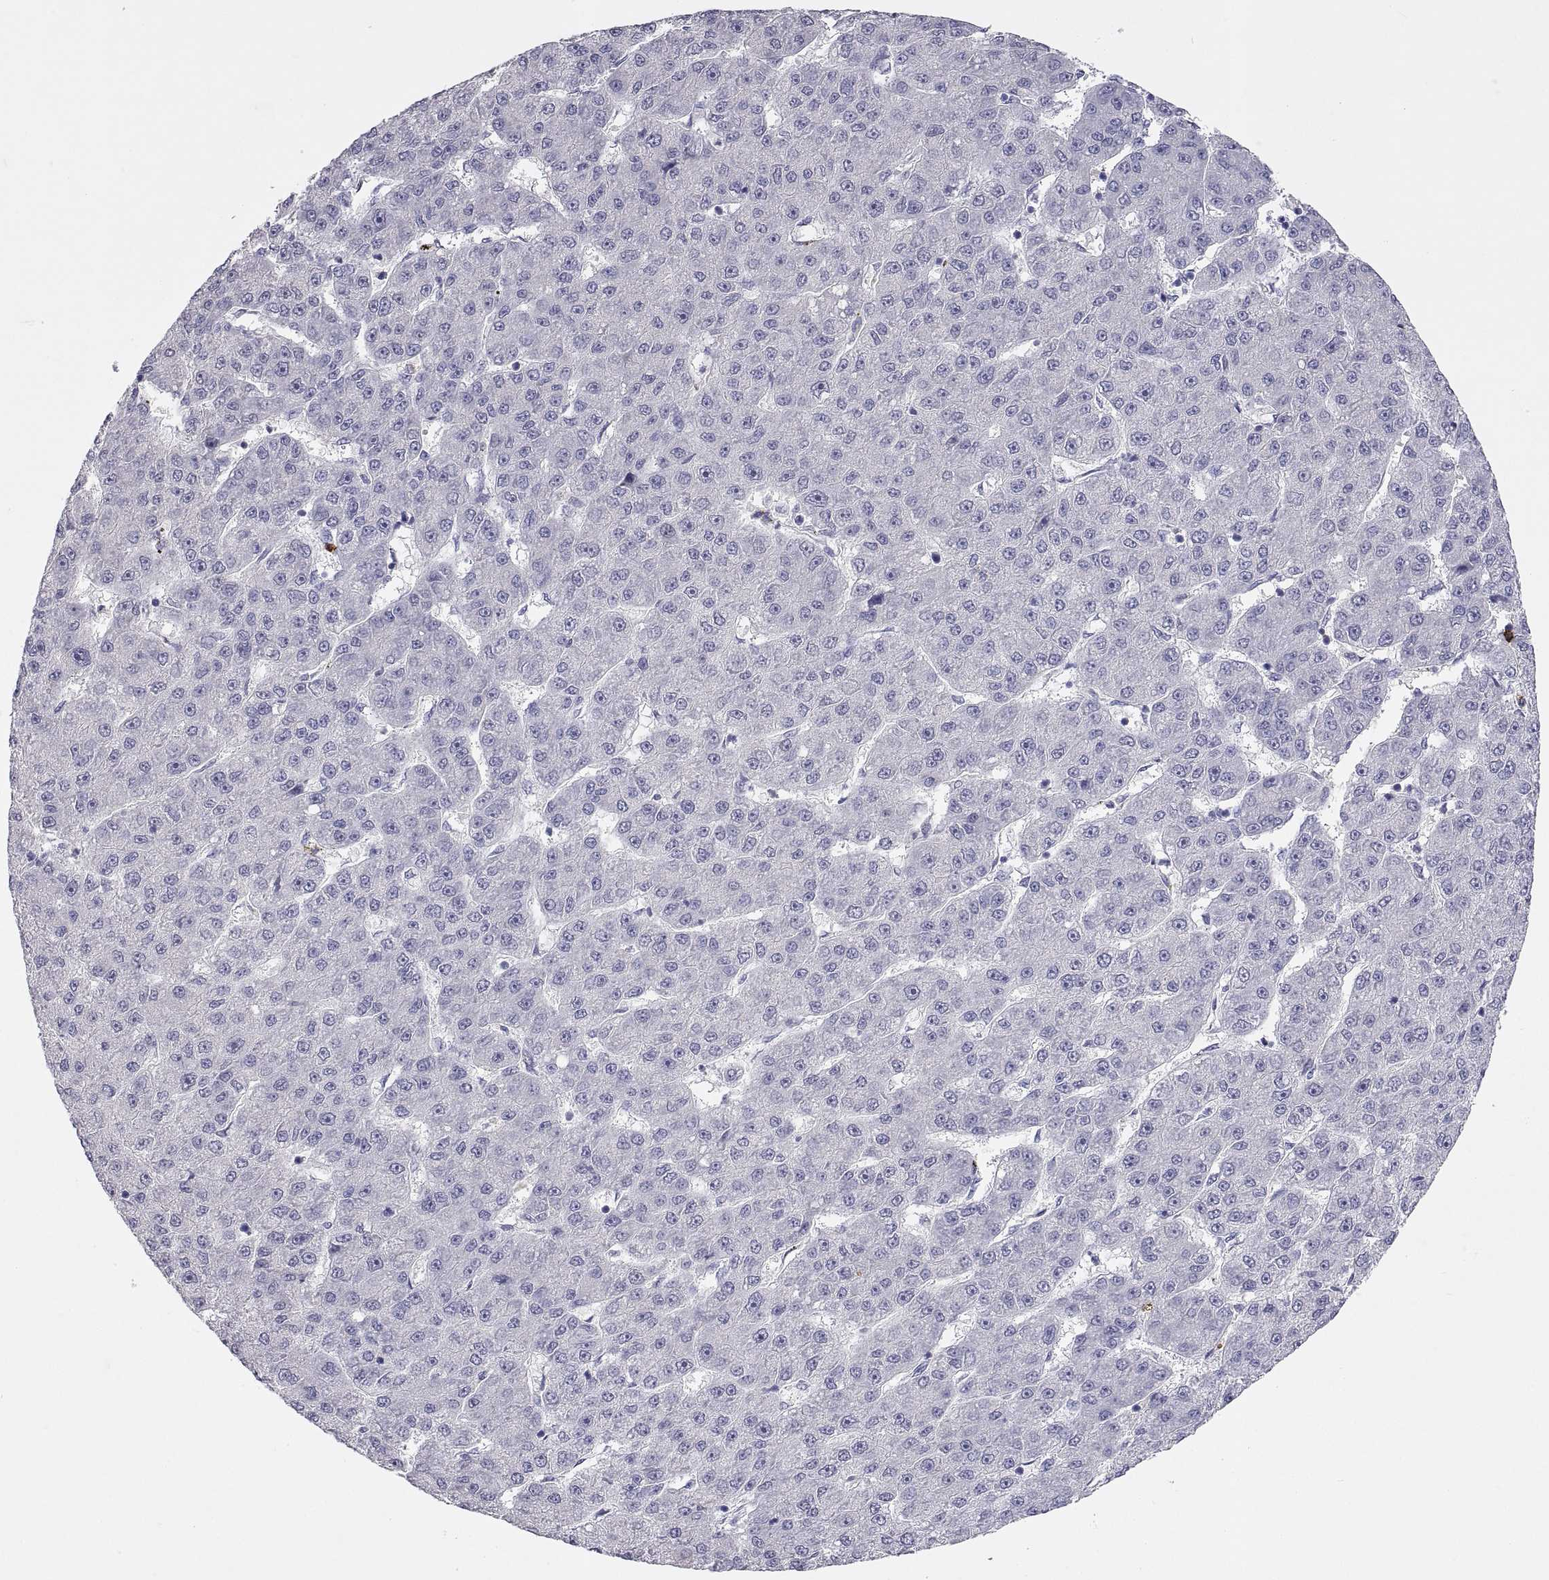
{"staining": {"intensity": "negative", "quantity": "none", "location": "none"}, "tissue": "liver cancer", "cell_type": "Tumor cells", "image_type": "cancer", "snomed": [{"axis": "morphology", "description": "Carcinoma, Hepatocellular, NOS"}, {"axis": "topography", "description": "Liver"}], "caption": "Tumor cells are negative for brown protein staining in hepatocellular carcinoma (liver).", "gene": "MS4A1", "patient": {"sex": "male", "age": 67}}